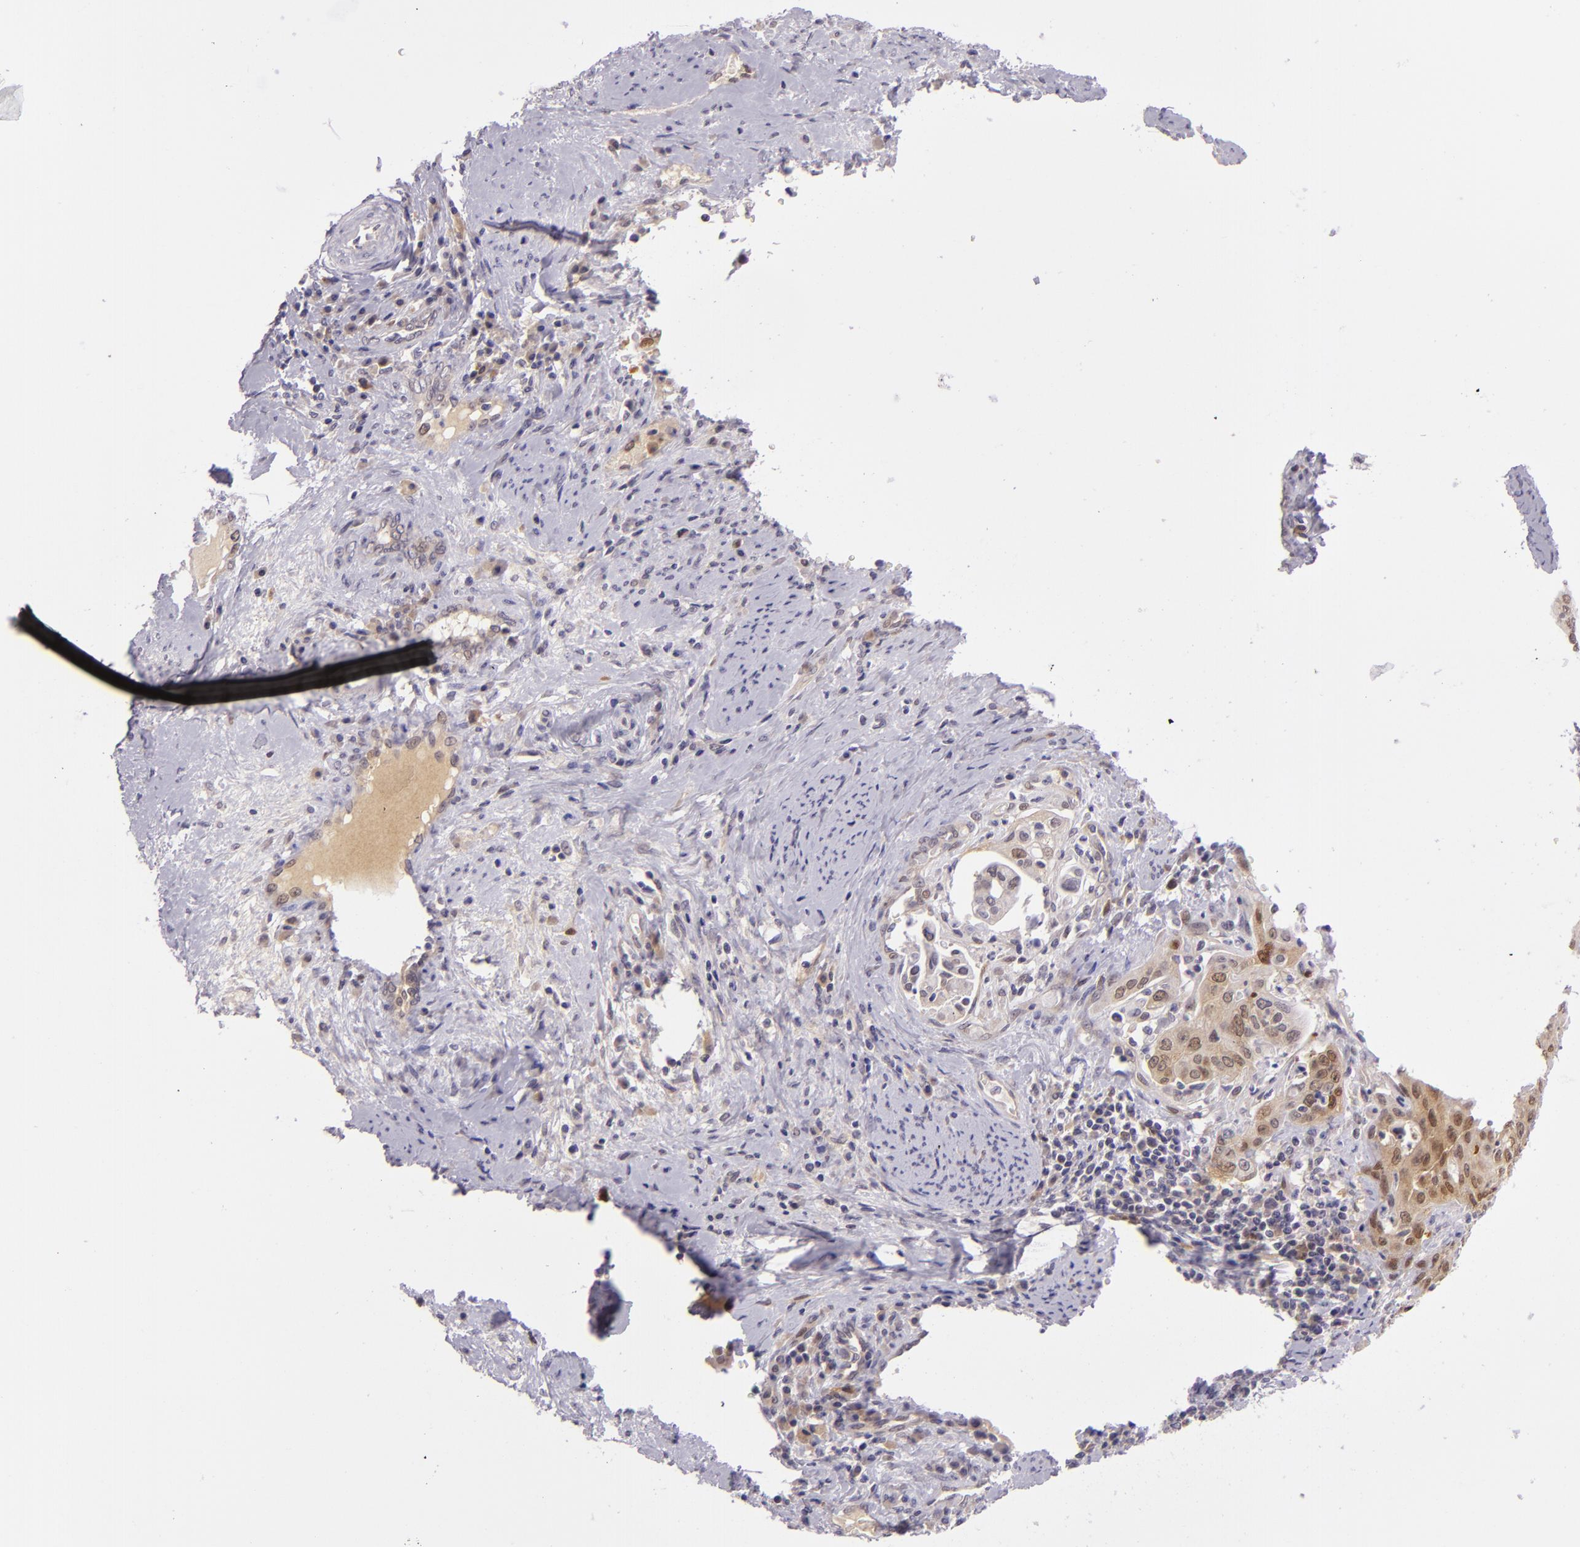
{"staining": {"intensity": "moderate", "quantity": "25%-75%", "location": "cytoplasmic/membranous"}, "tissue": "cervical cancer", "cell_type": "Tumor cells", "image_type": "cancer", "snomed": [{"axis": "morphology", "description": "Squamous cell carcinoma, NOS"}, {"axis": "topography", "description": "Cervix"}], "caption": "Cervical cancer stained for a protein (brown) demonstrates moderate cytoplasmic/membranous positive staining in approximately 25%-75% of tumor cells.", "gene": "CSE1L", "patient": {"sex": "female", "age": 41}}